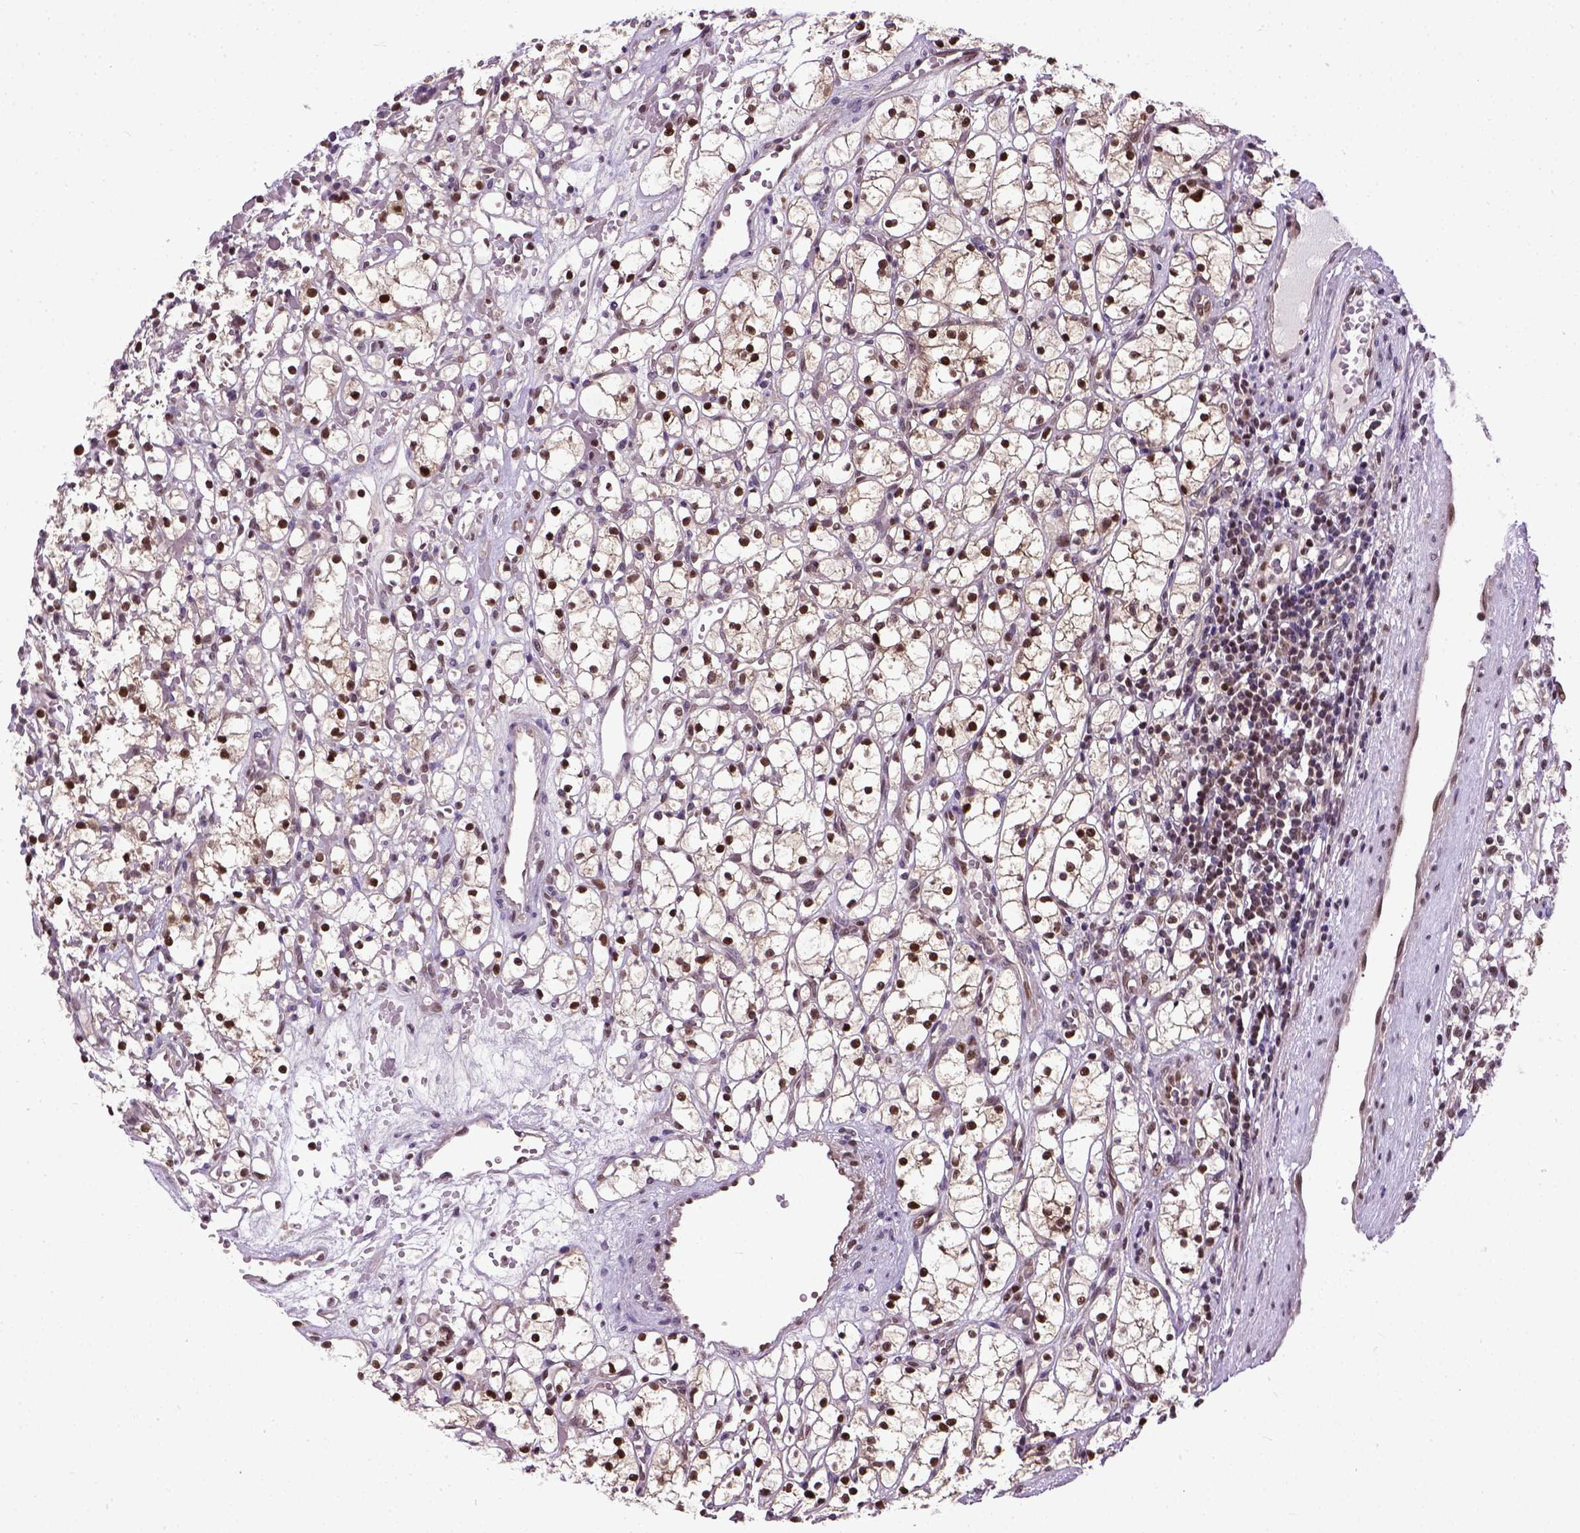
{"staining": {"intensity": "strong", "quantity": ">75%", "location": "nuclear"}, "tissue": "renal cancer", "cell_type": "Tumor cells", "image_type": "cancer", "snomed": [{"axis": "morphology", "description": "Adenocarcinoma, NOS"}, {"axis": "topography", "description": "Kidney"}], "caption": "A high-resolution histopathology image shows IHC staining of renal cancer, which shows strong nuclear expression in about >75% of tumor cells.", "gene": "UBA3", "patient": {"sex": "female", "age": 59}}